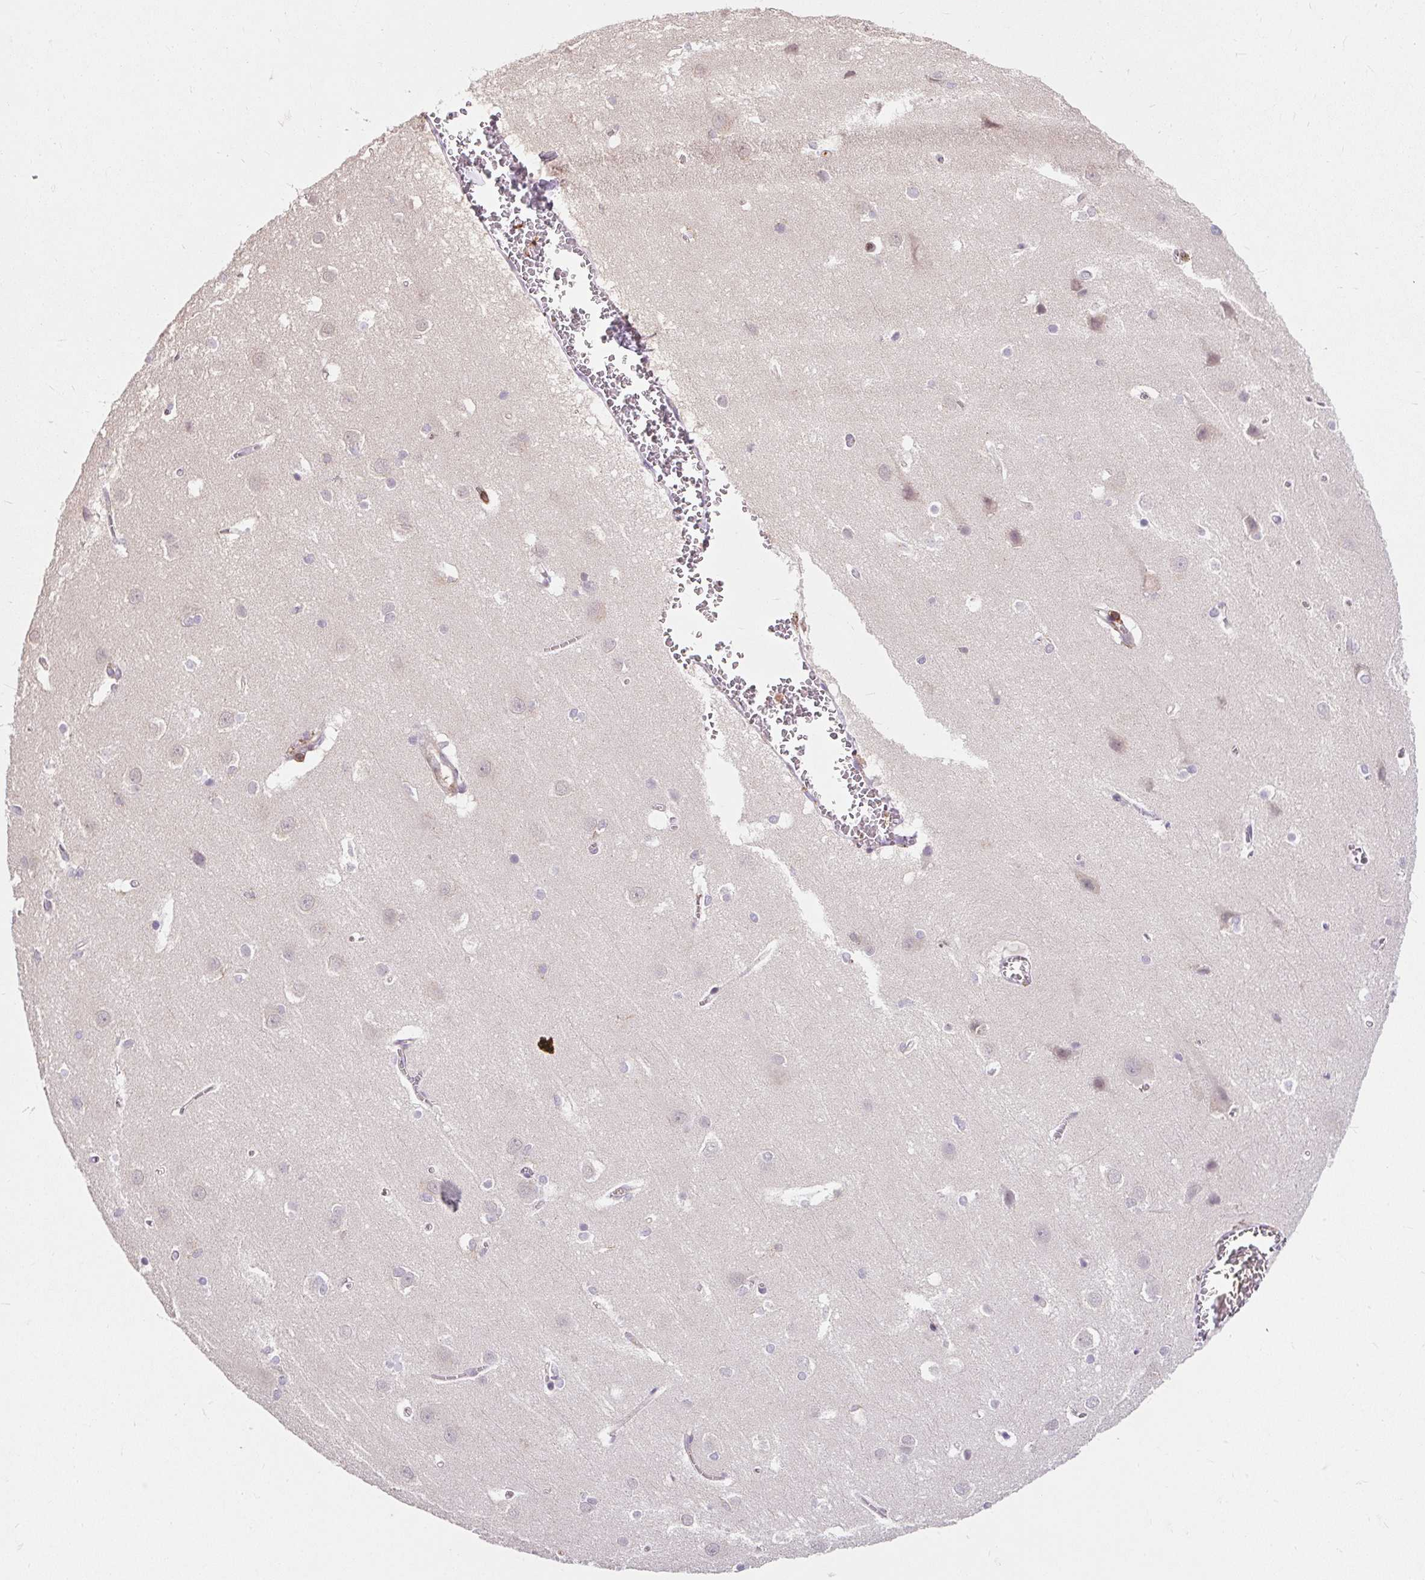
{"staining": {"intensity": "moderate", "quantity": "<25%", "location": "cytoplasmic/membranous"}, "tissue": "cerebral cortex", "cell_type": "Endothelial cells", "image_type": "normal", "snomed": [{"axis": "morphology", "description": "Normal tissue, NOS"}, {"axis": "topography", "description": "Cerebral cortex"}], "caption": "Moderate cytoplasmic/membranous staining for a protein is identified in about <25% of endothelial cells of benign cerebral cortex using immunohistochemistry.", "gene": "CISD3", "patient": {"sex": "male", "age": 37}}